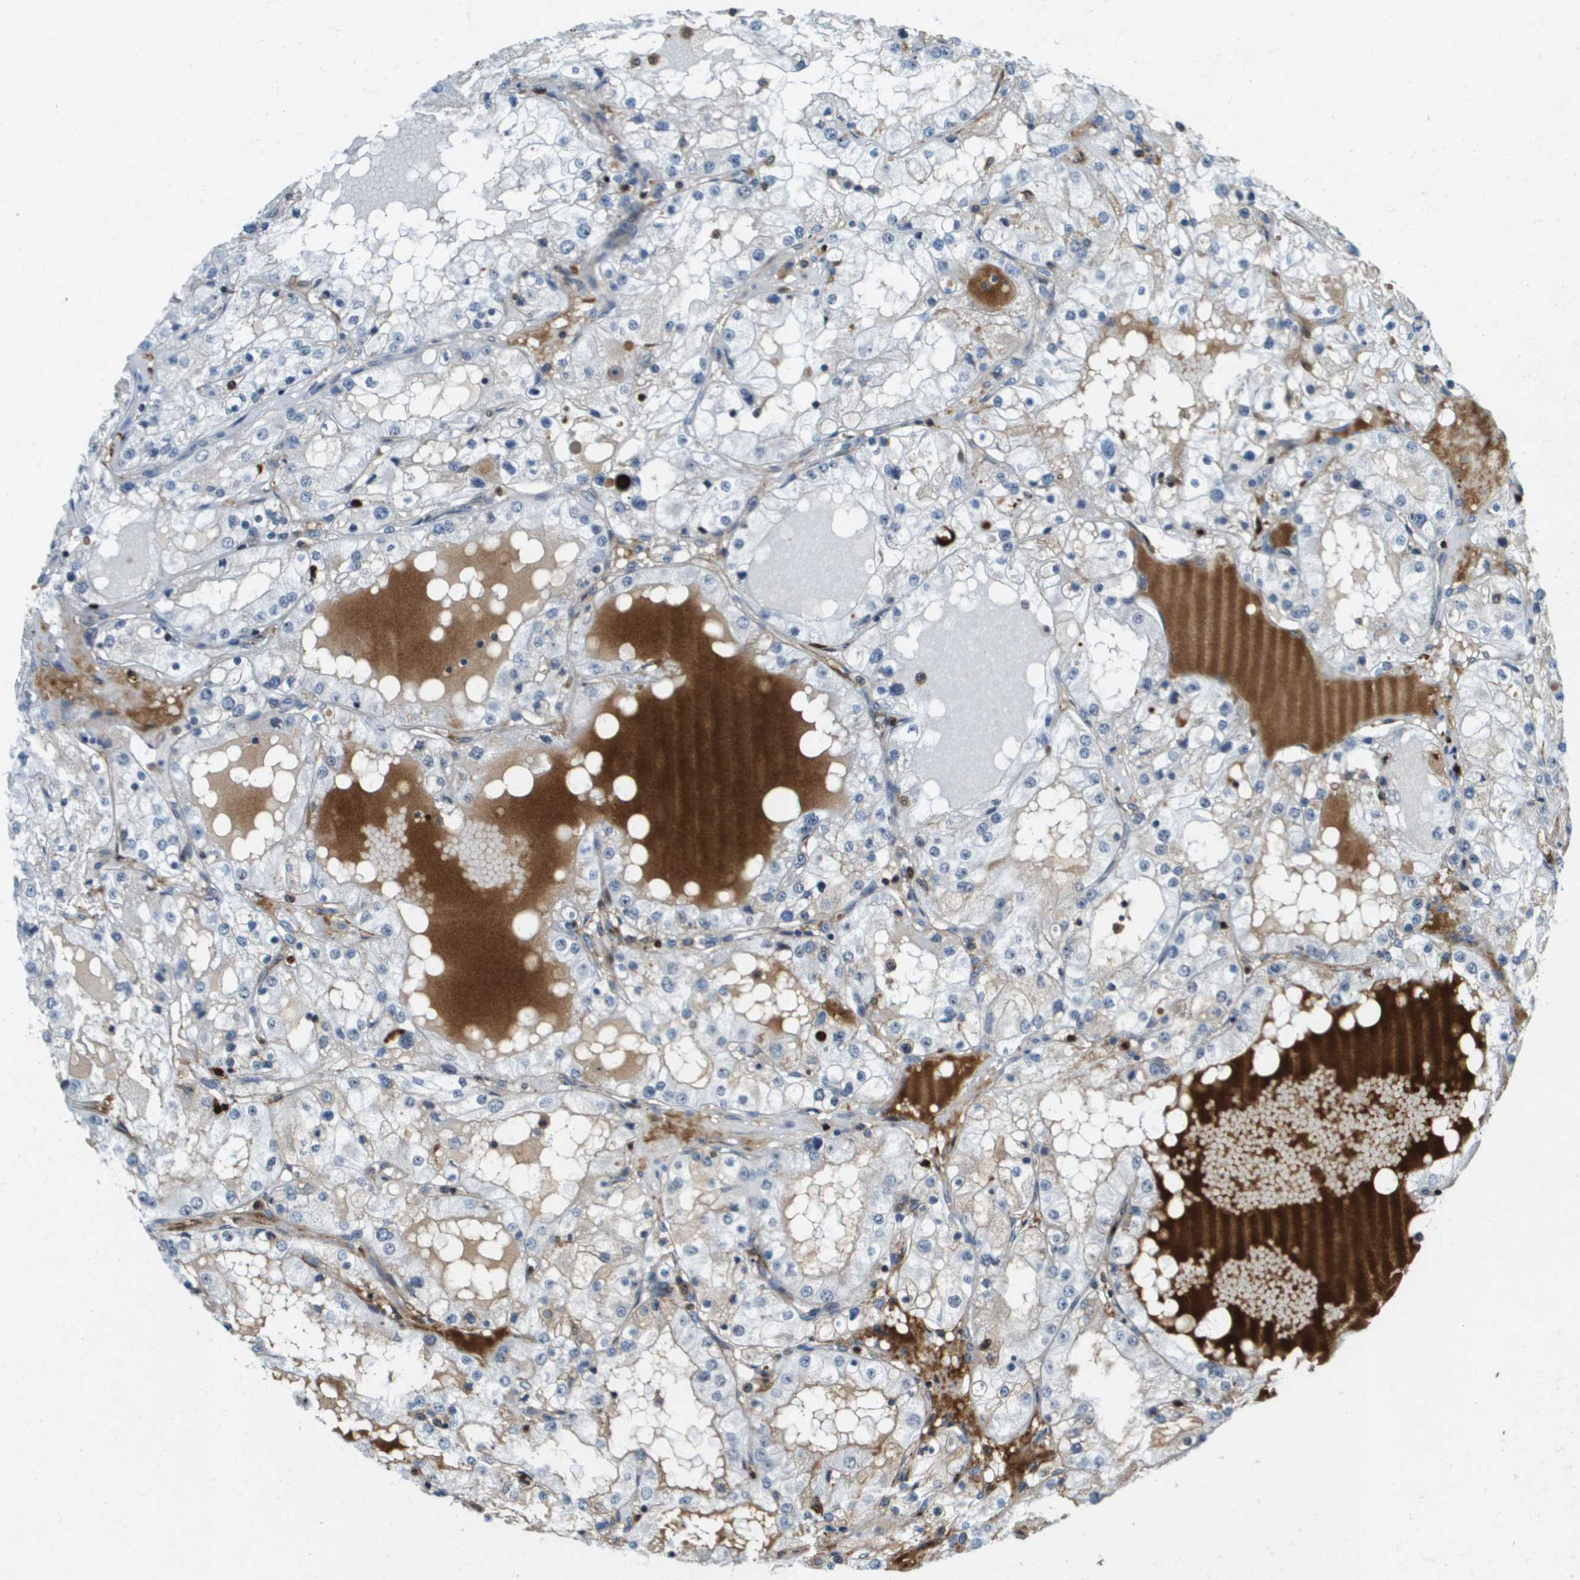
{"staining": {"intensity": "negative", "quantity": "none", "location": "none"}, "tissue": "renal cancer", "cell_type": "Tumor cells", "image_type": "cancer", "snomed": [{"axis": "morphology", "description": "Adenocarcinoma, NOS"}, {"axis": "topography", "description": "Kidney"}], "caption": "Human renal adenocarcinoma stained for a protein using immunohistochemistry displays no expression in tumor cells.", "gene": "EP400", "patient": {"sex": "male", "age": 68}}